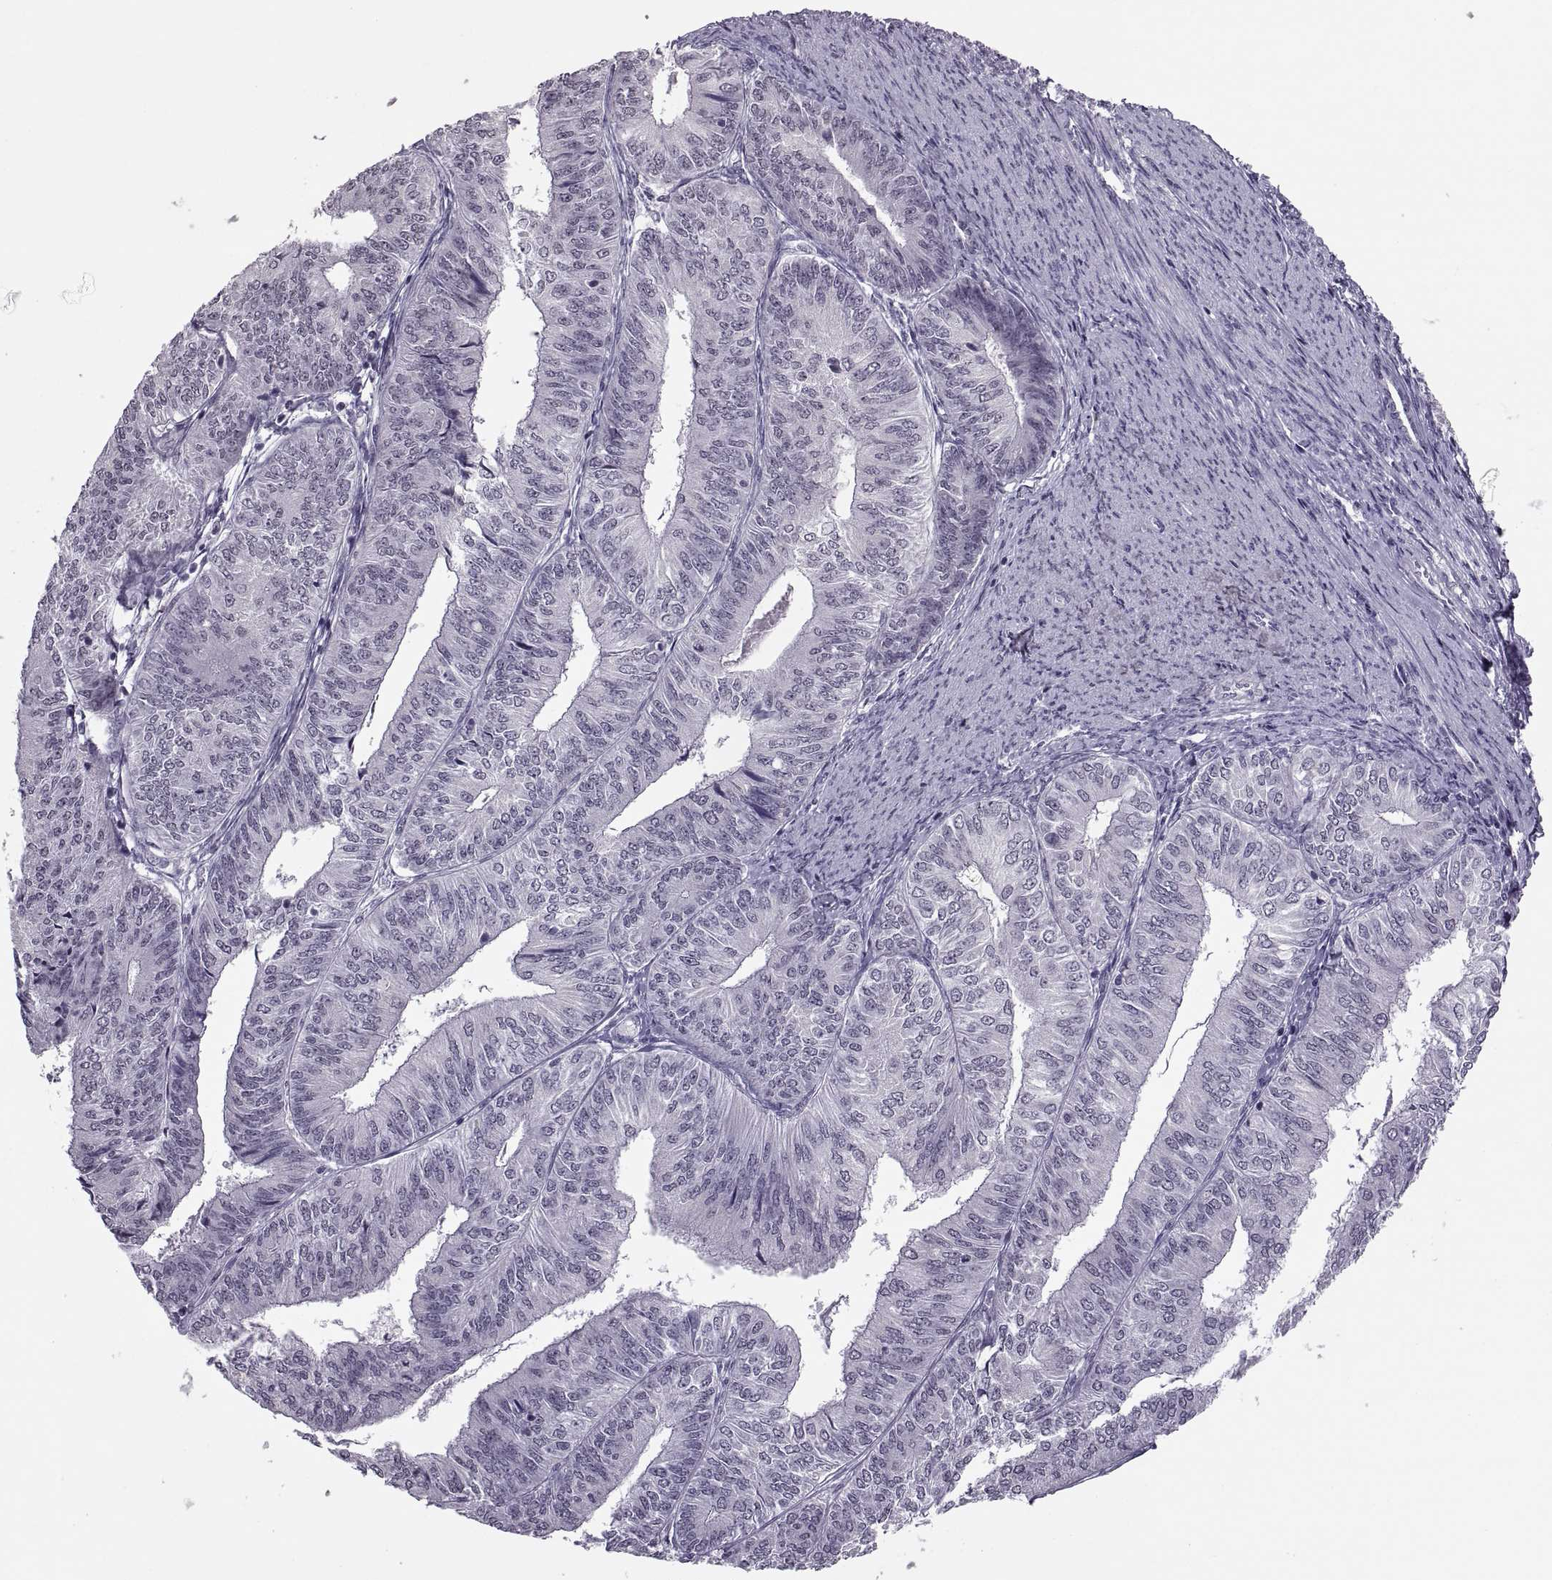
{"staining": {"intensity": "negative", "quantity": "none", "location": "none"}, "tissue": "endometrial cancer", "cell_type": "Tumor cells", "image_type": "cancer", "snomed": [{"axis": "morphology", "description": "Adenocarcinoma, NOS"}, {"axis": "topography", "description": "Endometrium"}], "caption": "Tumor cells are negative for brown protein staining in endometrial cancer.", "gene": "OTP", "patient": {"sex": "female", "age": 58}}